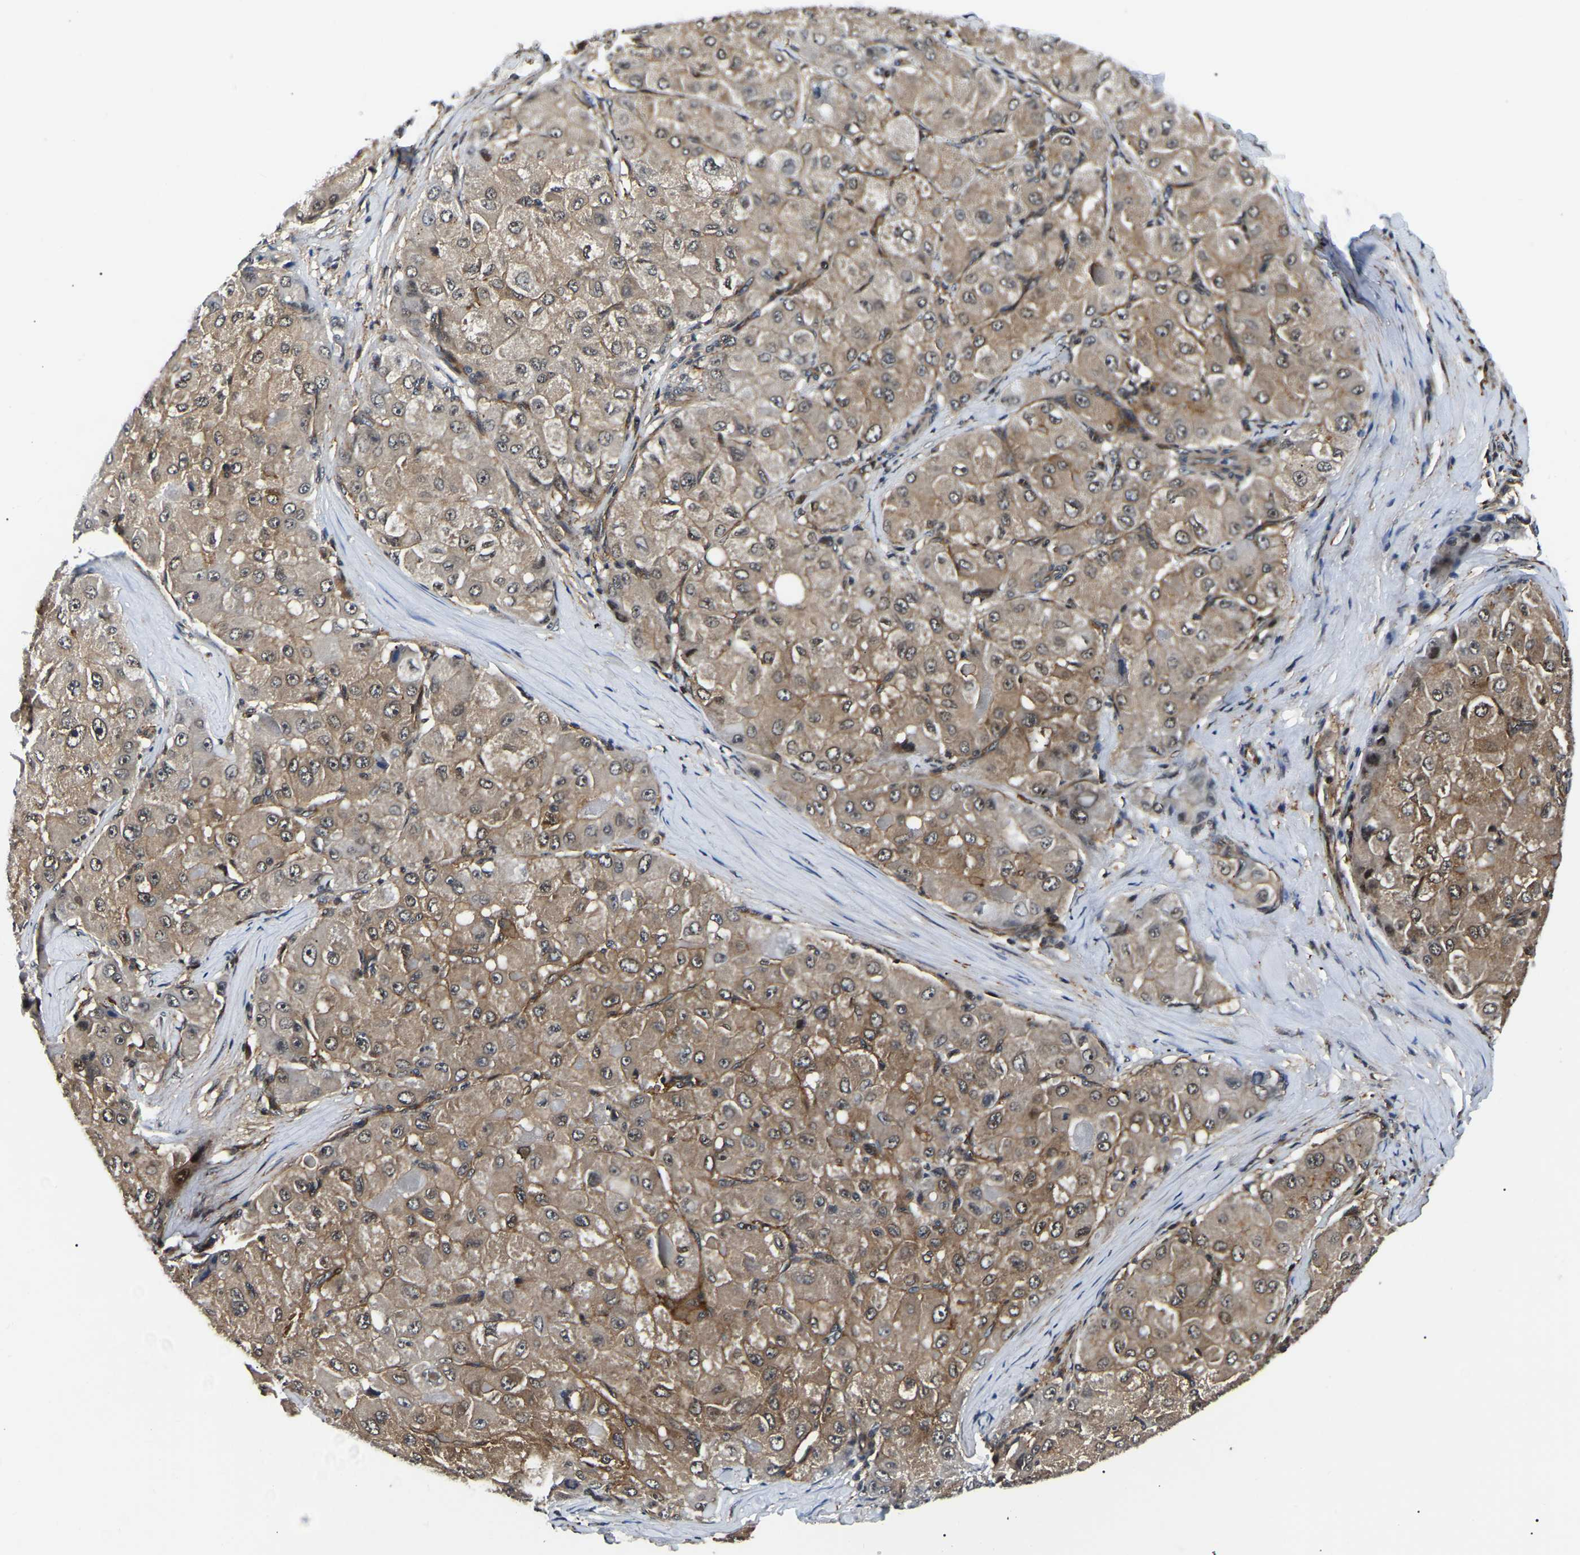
{"staining": {"intensity": "moderate", "quantity": ">75%", "location": "cytoplasmic/membranous"}, "tissue": "liver cancer", "cell_type": "Tumor cells", "image_type": "cancer", "snomed": [{"axis": "morphology", "description": "Carcinoma, Hepatocellular, NOS"}, {"axis": "topography", "description": "Liver"}], "caption": "A micrograph of liver cancer (hepatocellular carcinoma) stained for a protein demonstrates moderate cytoplasmic/membranous brown staining in tumor cells.", "gene": "RRP1B", "patient": {"sex": "male", "age": 80}}